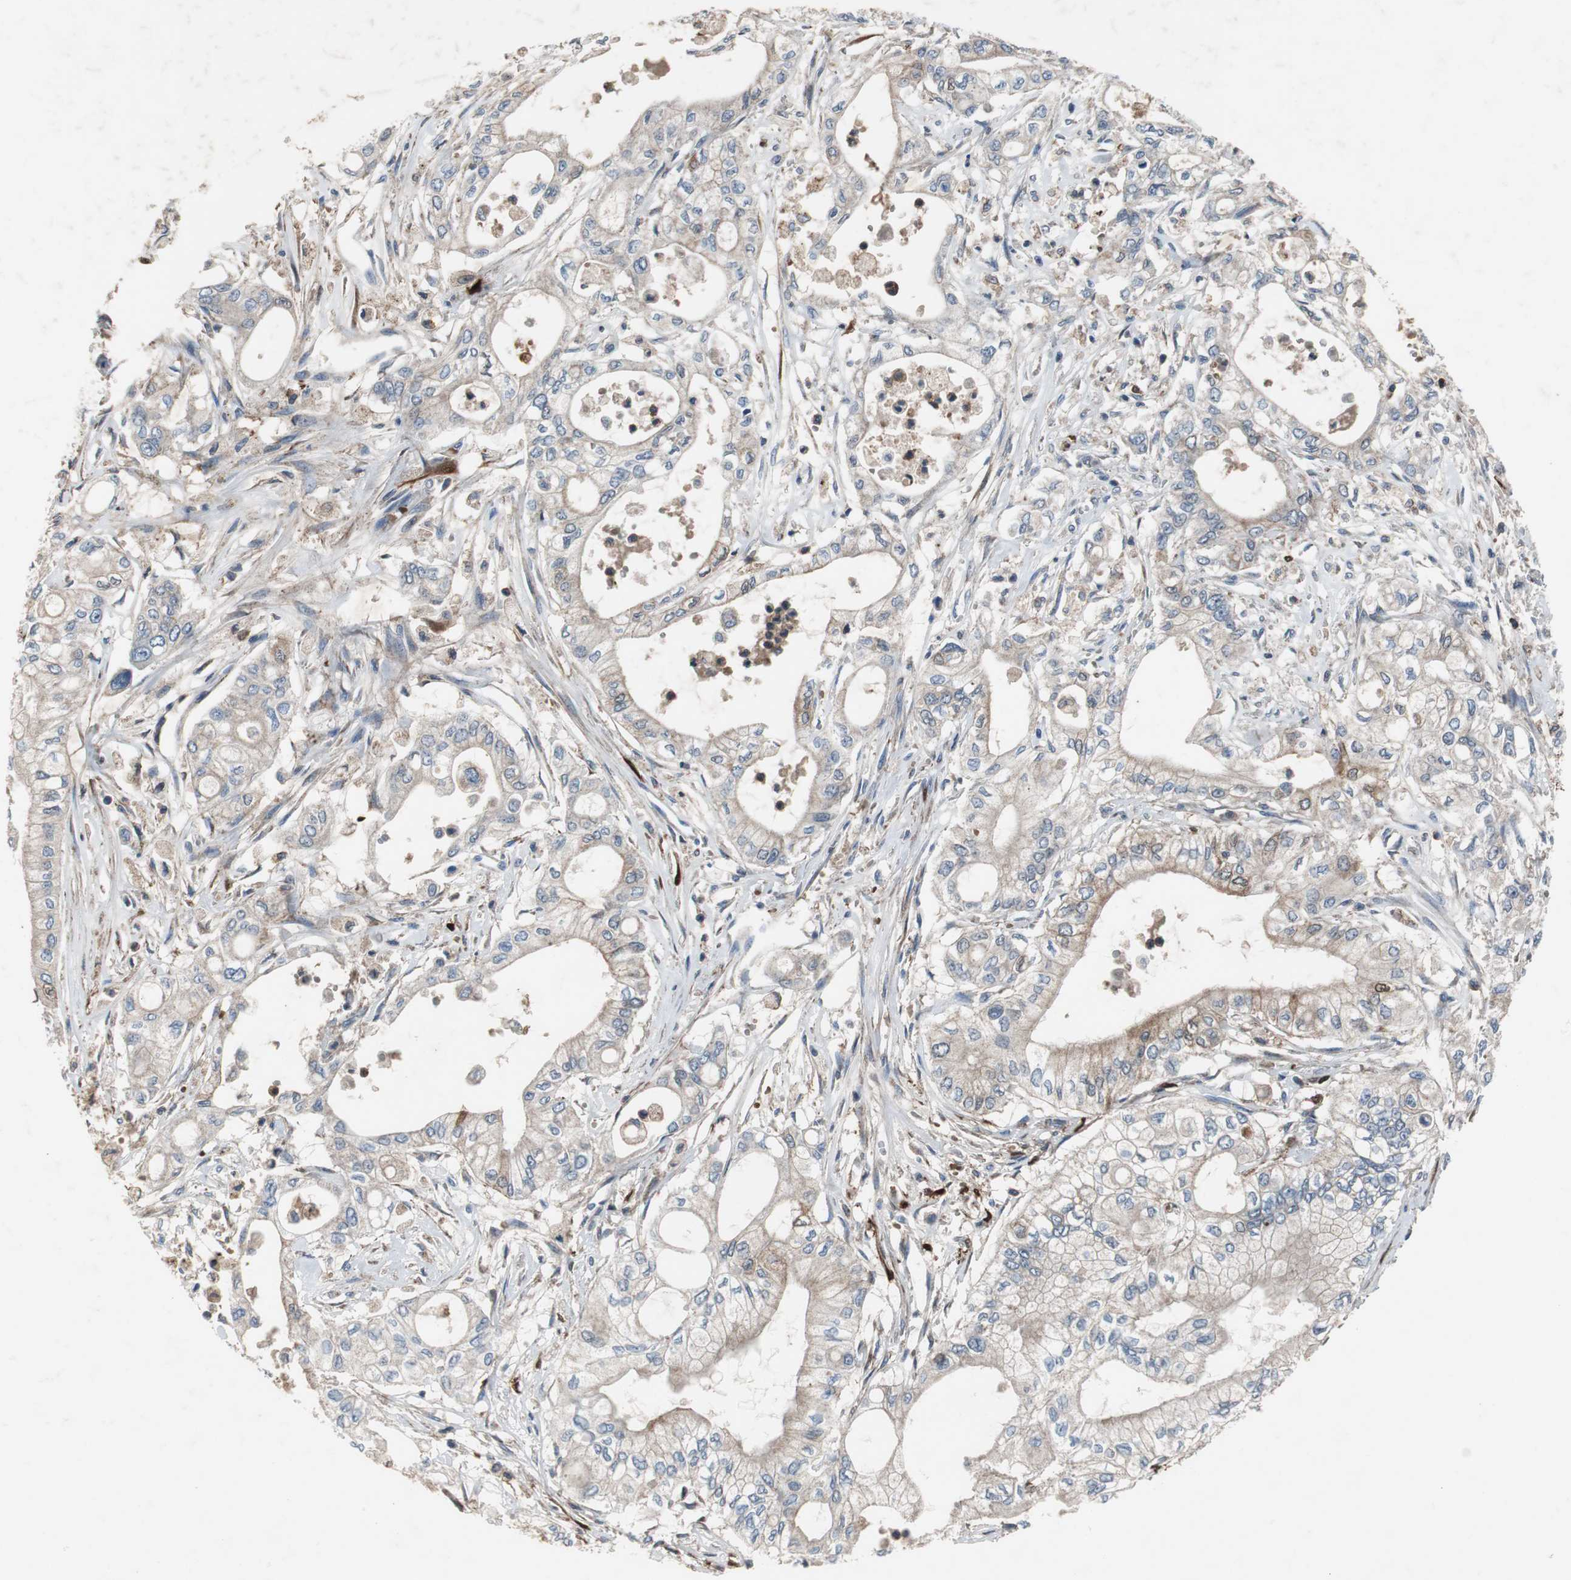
{"staining": {"intensity": "weak", "quantity": "25%-75%", "location": "cytoplasmic/membranous"}, "tissue": "pancreatic cancer", "cell_type": "Tumor cells", "image_type": "cancer", "snomed": [{"axis": "morphology", "description": "Adenocarcinoma, NOS"}, {"axis": "topography", "description": "Pancreas"}], "caption": "Pancreatic adenocarcinoma stained with DAB immunohistochemistry exhibits low levels of weak cytoplasmic/membranous staining in about 25%-75% of tumor cells. Using DAB (brown) and hematoxylin (blue) stains, captured at high magnification using brightfield microscopy.", "gene": "CALB2", "patient": {"sex": "male", "age": 79}}